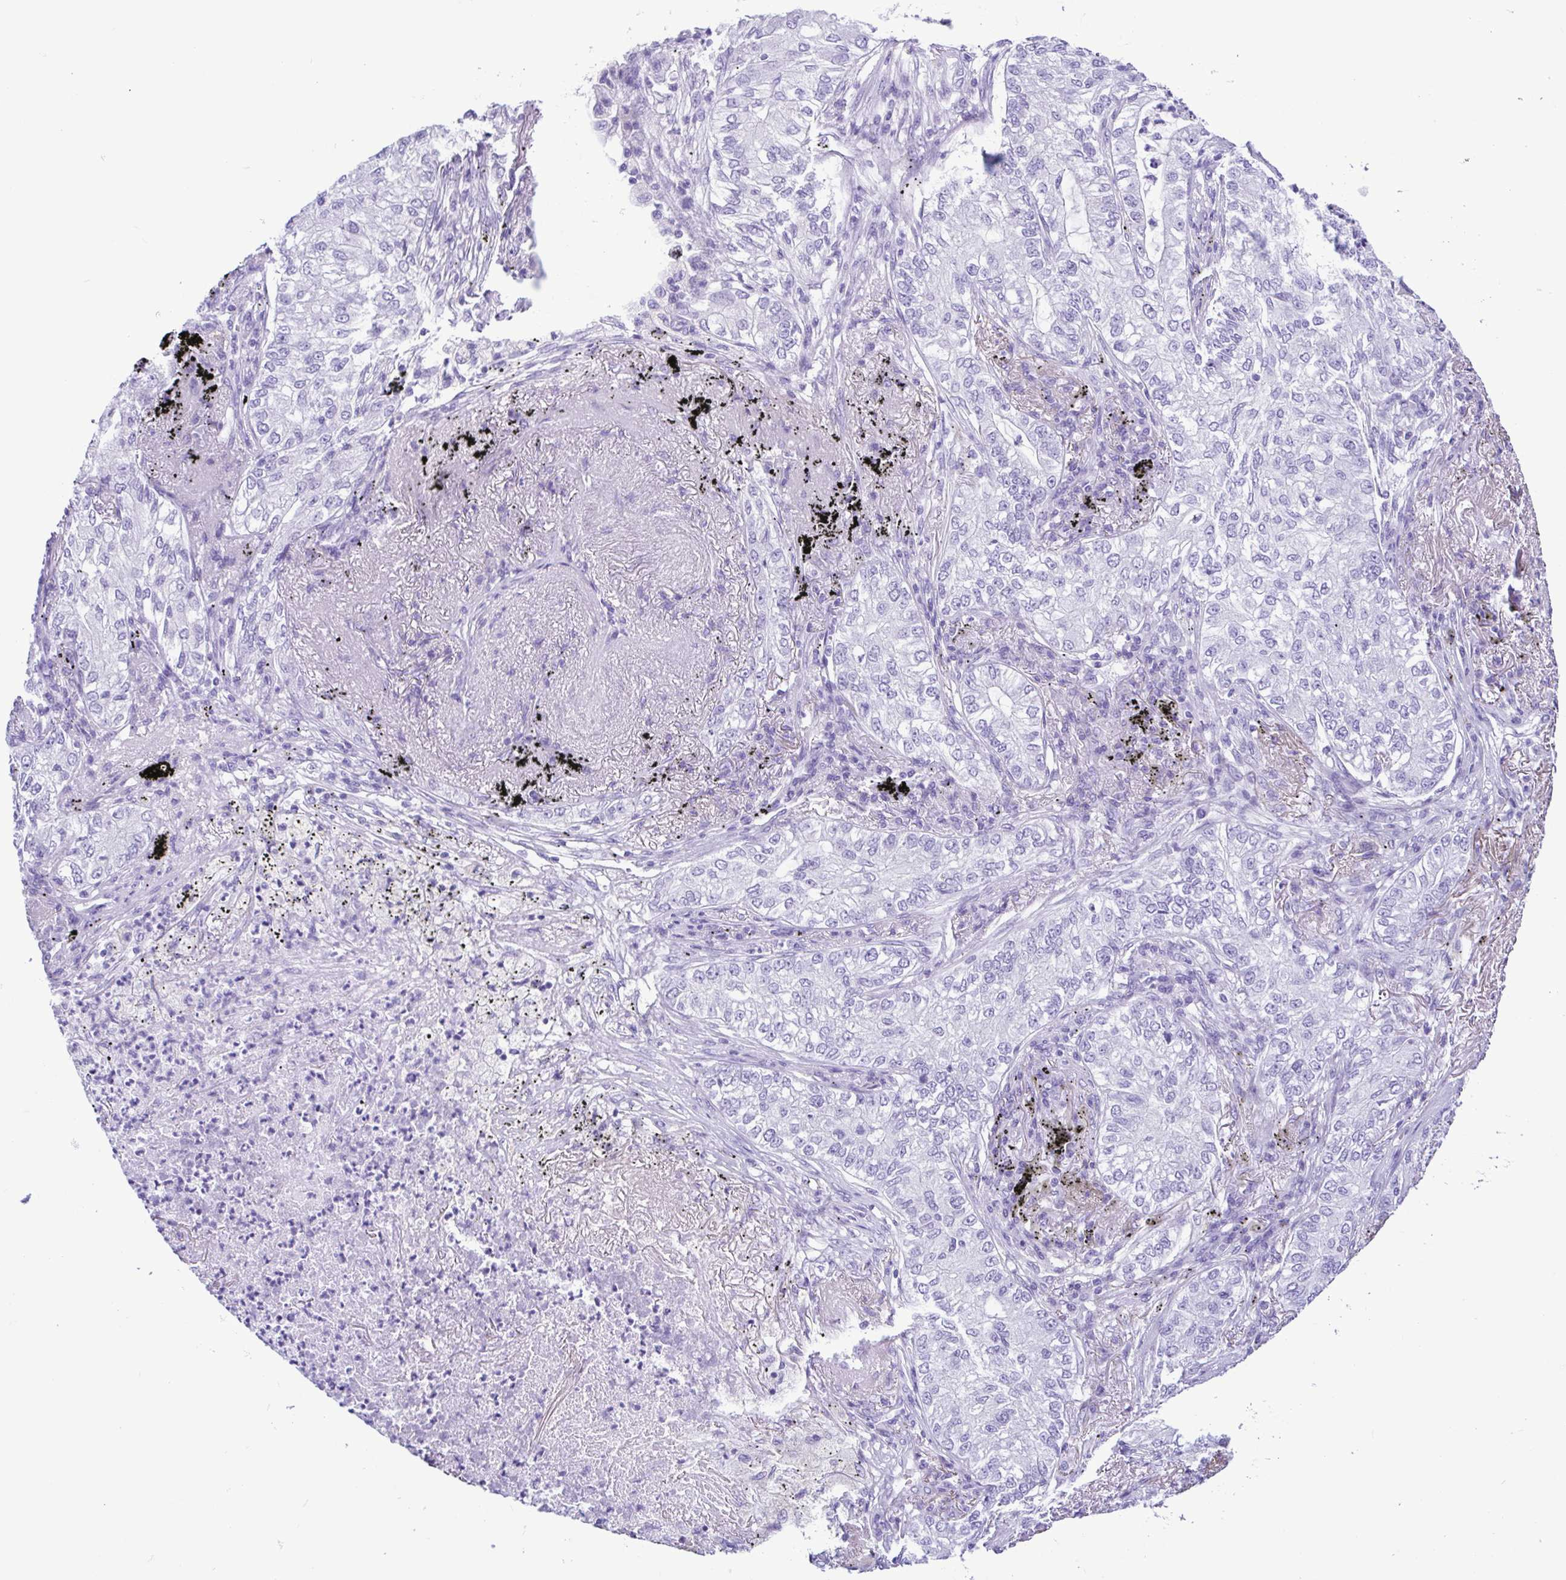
{"staining": {"intensity": "negative", "quantity": "none", "location": "none"}, "tissue": "lung cancer", "cell_type": "Tumor cells", "image_type": "cancer", "snomed": [{"axis": "morphology", "description": "Adenocarcinoma, NOS"}, {"axis": "topography", "description": "Lung"}], "caption": "Tumor cells show no significant protein expression in lung cancer.", "gene": "SPATA16", "patient": {"sex": "female", "age": 73}}